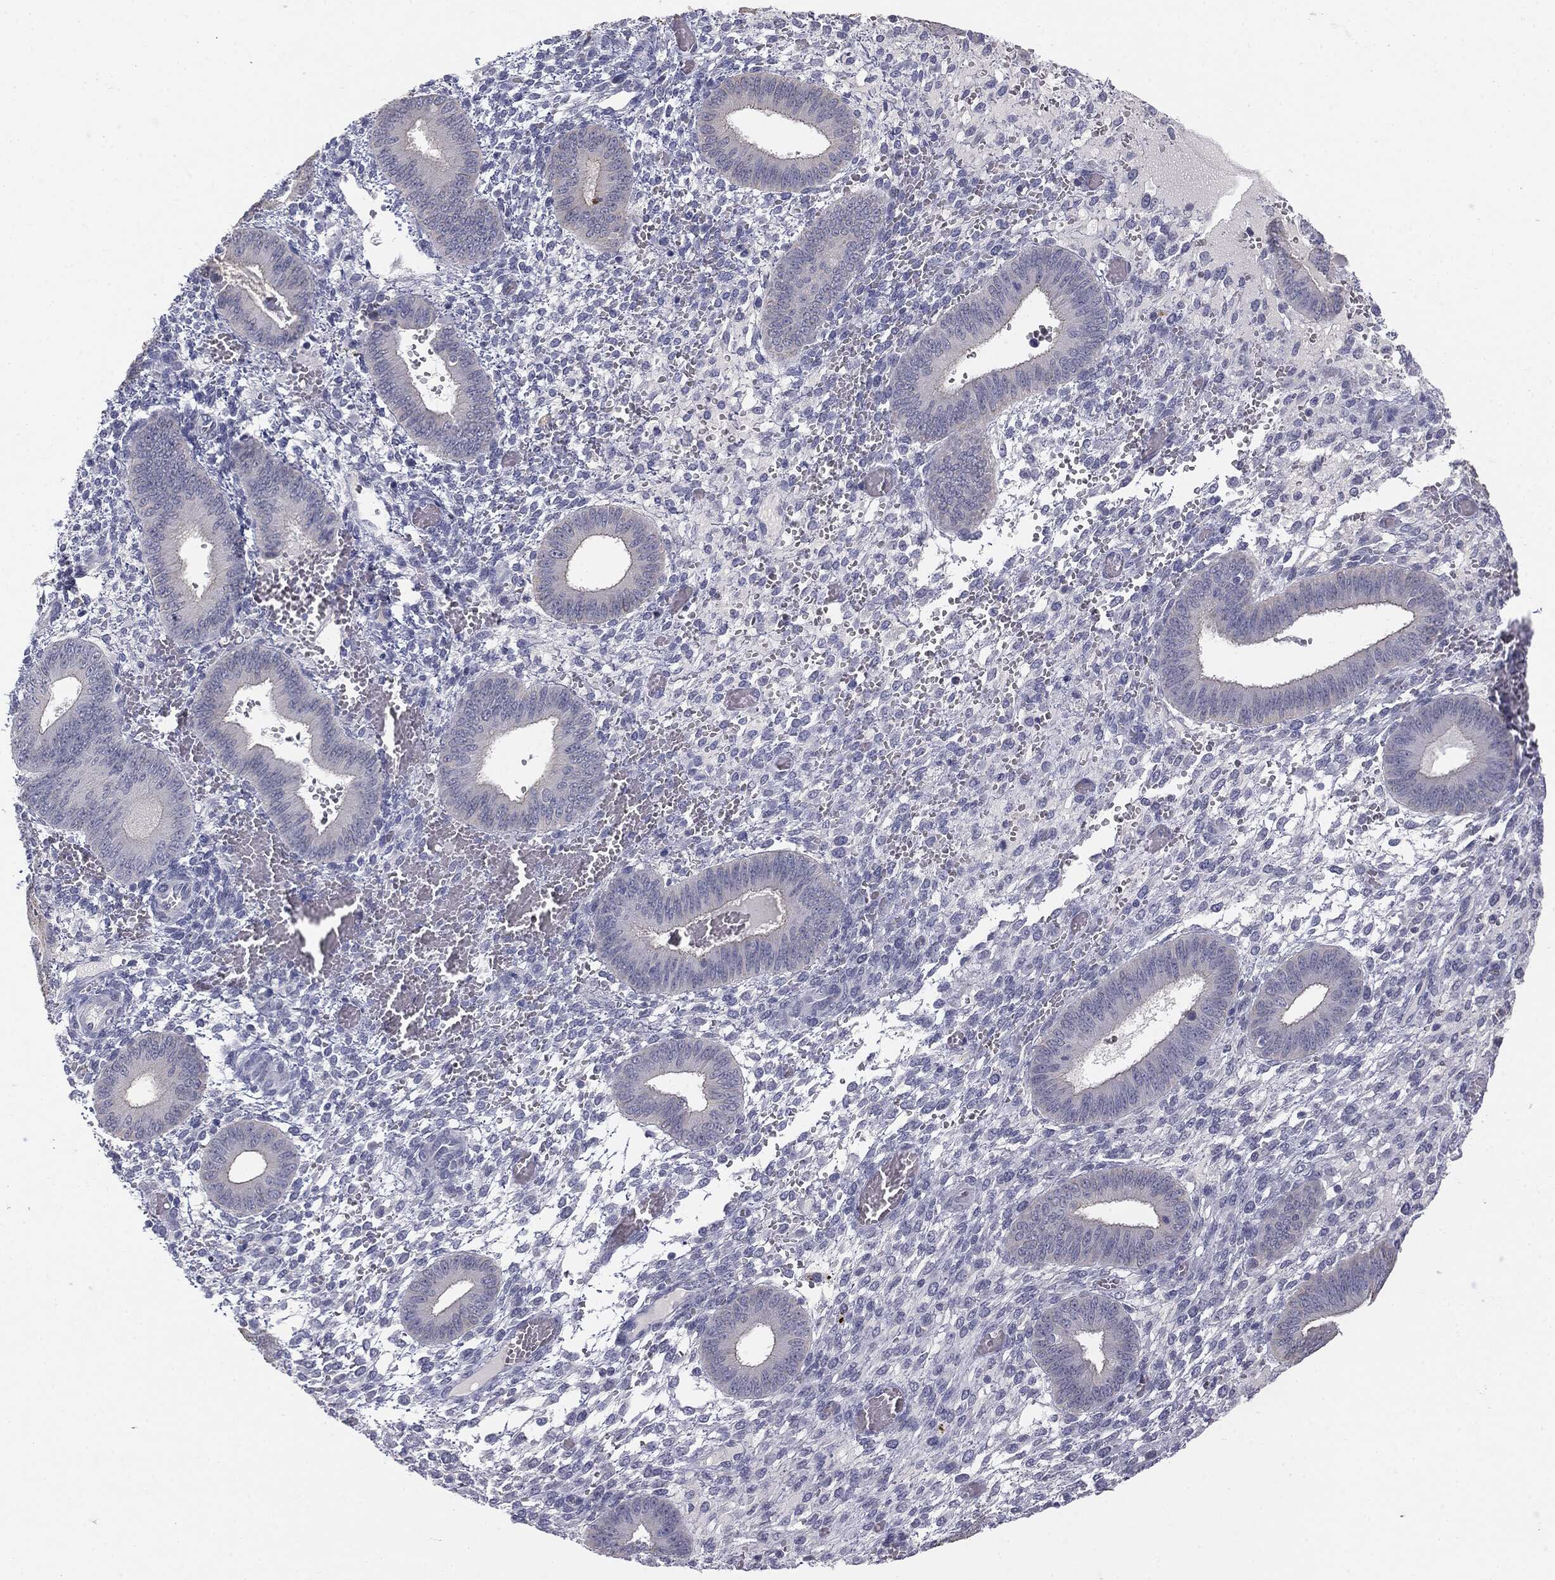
{"staining": {"intensity": "negative", "quantity": "none", "location": "none"}, "tissue": "endometrium", "cell_type": "Cells in endometrial stroma", "image_type": "normal", "snomed": [{"axis": "morphology", "description": "Normal tissue, NOS"}, {"axis": "topography", "description": "Endometrium"}], "caption": "IHC of benign human endometrium demonstrates no positivity in cells in endometrial stroma.", "gene": "MUC1", "patient": {"sex": "female", "age": 42}}